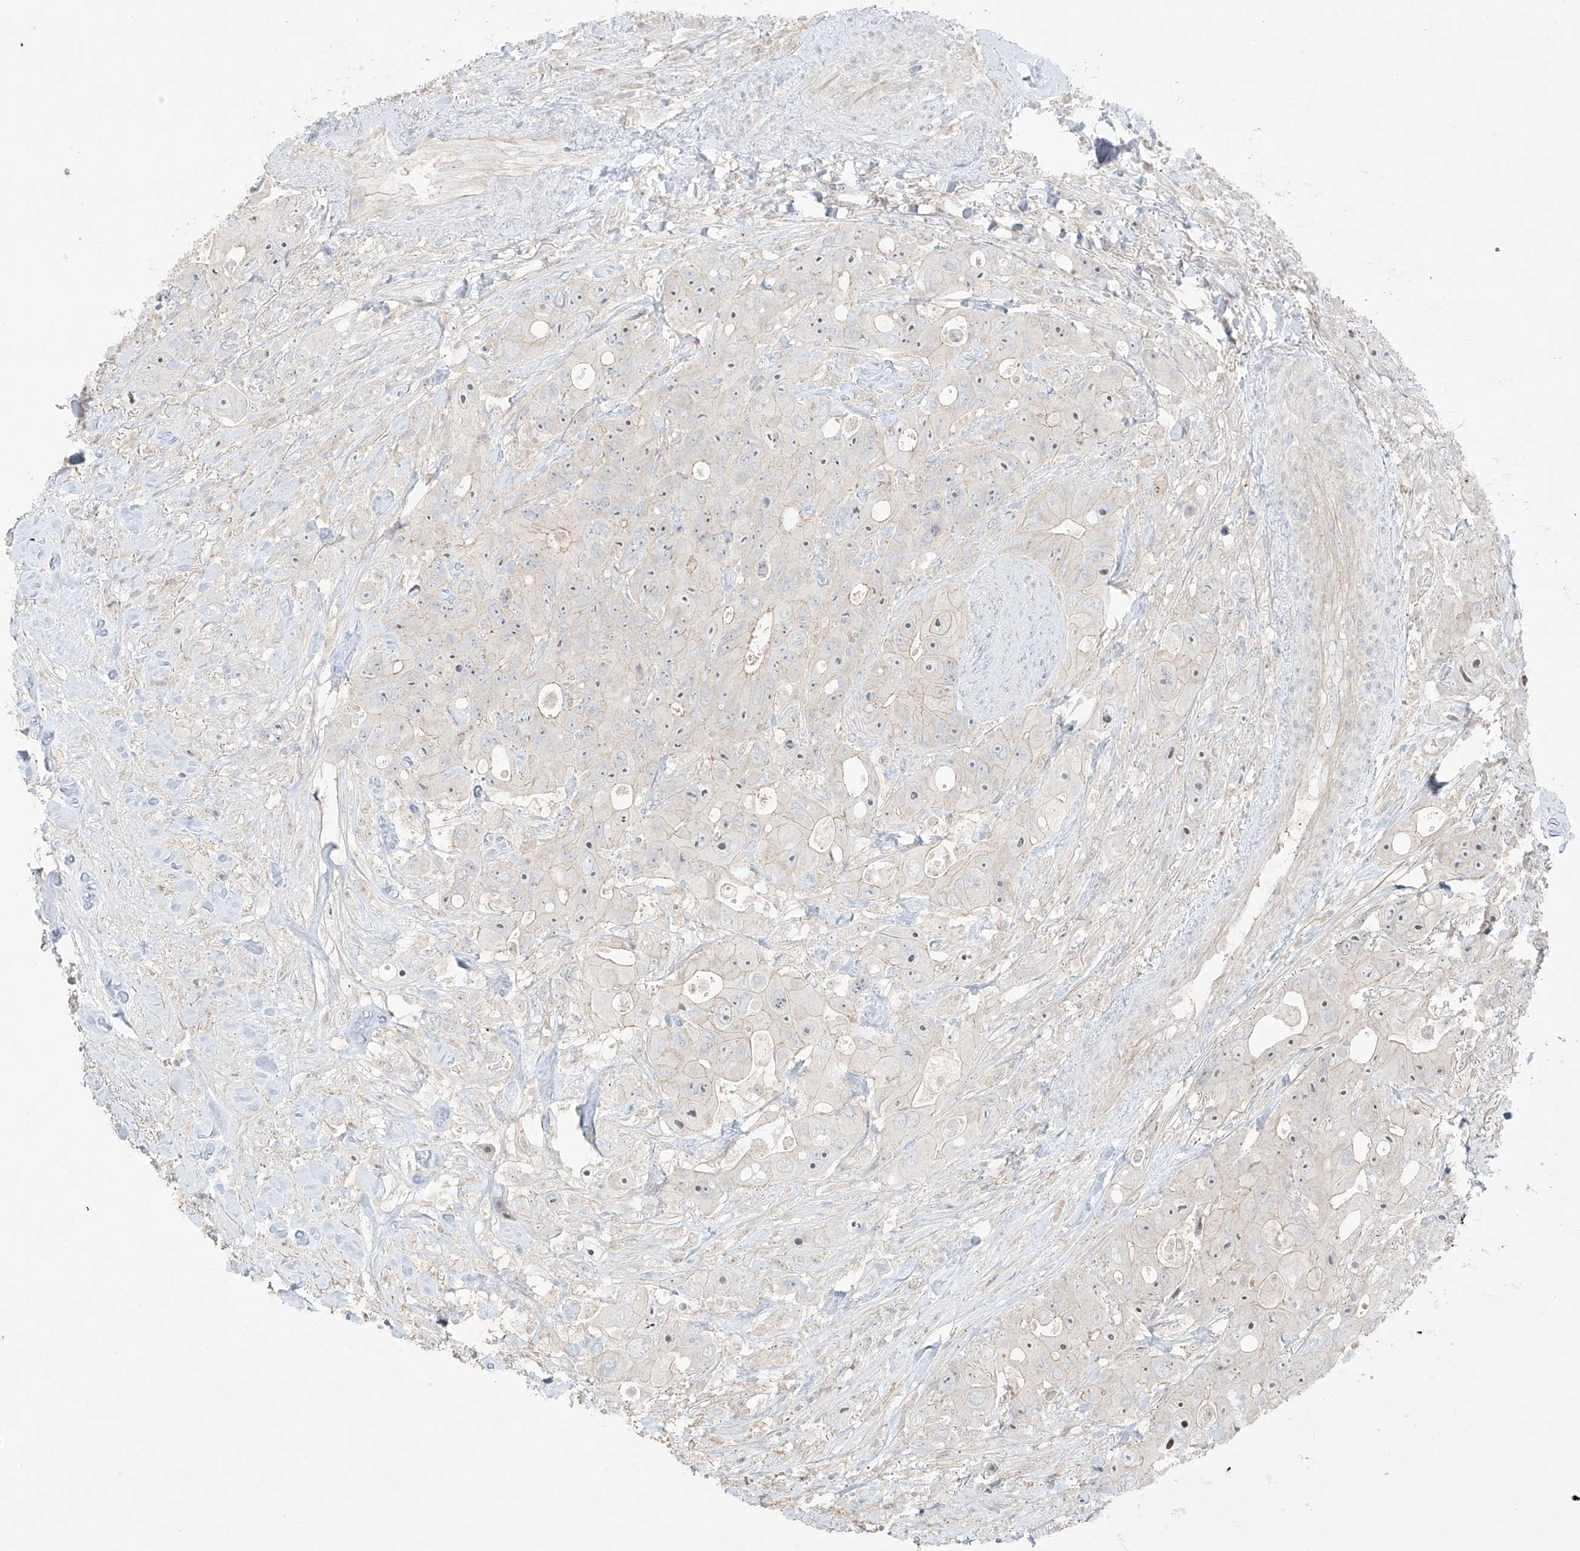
{"staining": {"intensity": "weak", "quantity": "25%-75%", "location": "nuclear"}, "tissue": "colorectal cancer", "cell_type": "Tumor cells", "image_type": "cancer", "snomed": [{"axis": "morphology", "description": "Adenocarcinoma, NOS"}, {"axis": "topography", "description": "Colon"}], "caption": "Colorectal adenocarcinoma tissue shows weak nuclear positivity in about 25%-75% of tumor cells", "gene": "ZBTB41", "patient": {"sex": "female", "age": 46}}